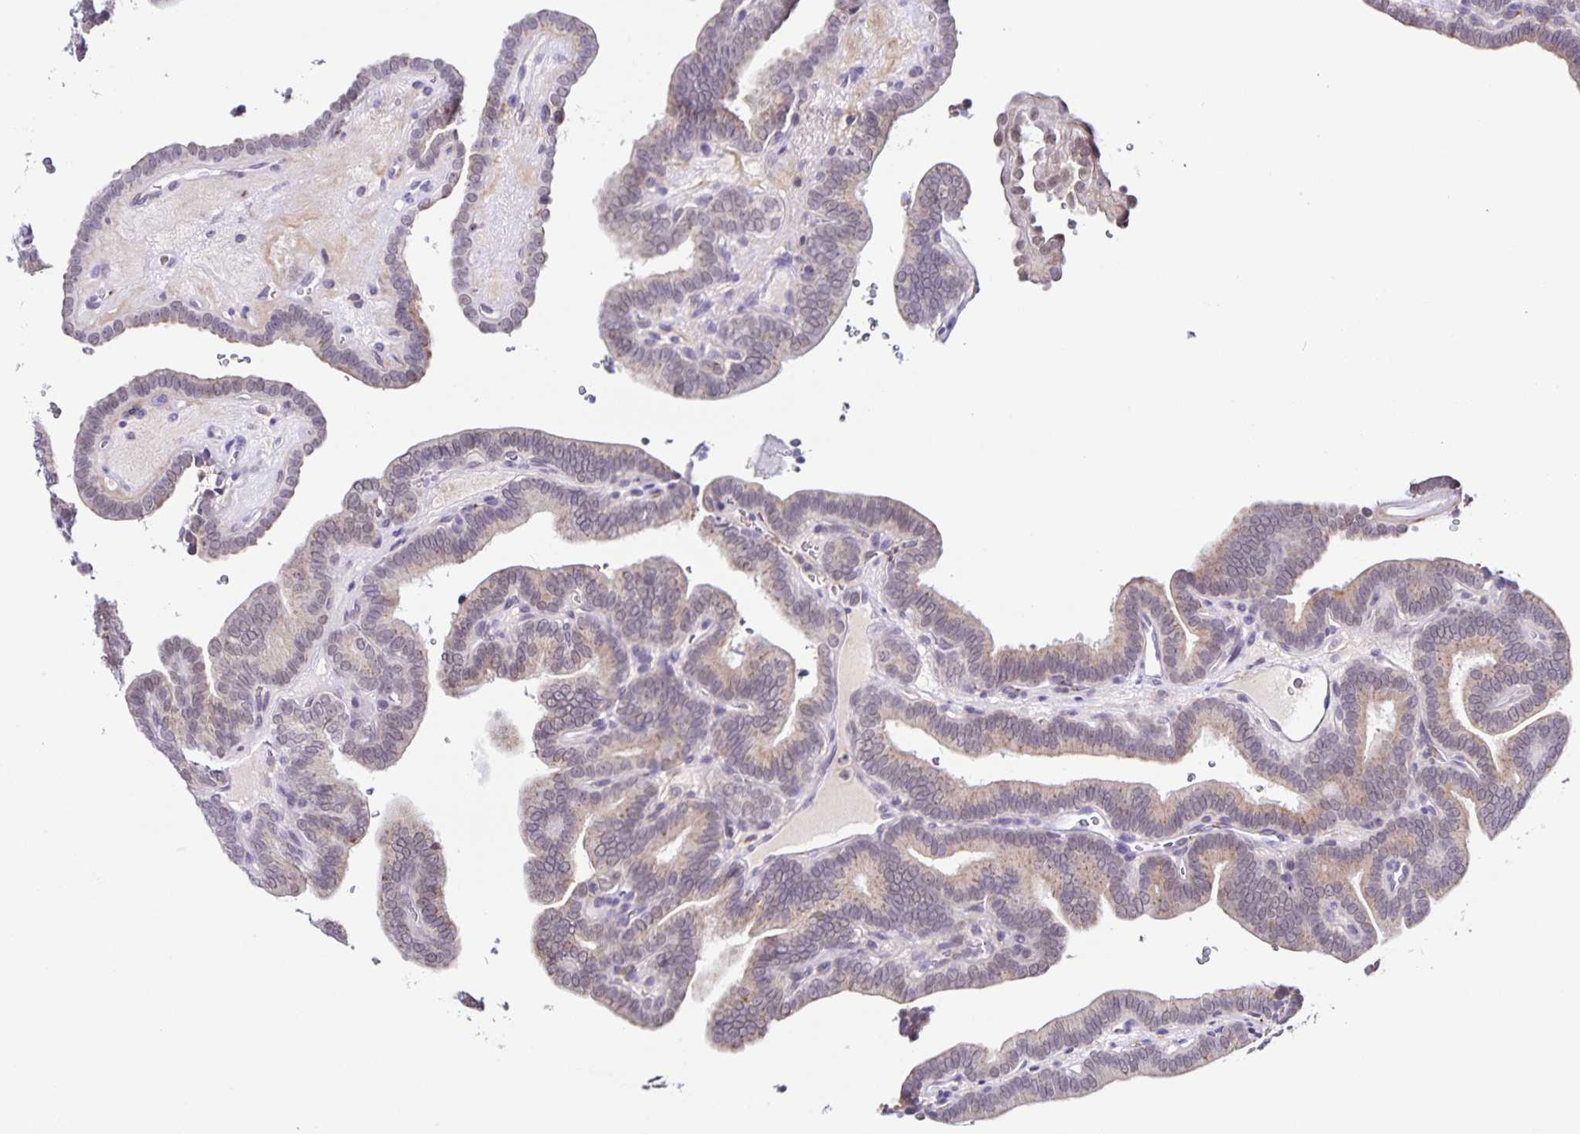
{"staining": {"intensity": "weak", "quantity": "<25%", "location": "cytoplasmic/membranous"}, "tissue": "thyroid cancer", "cell_type": "Tumor cells", "image_type": "cancer", "snomed": [{"axis": "morphology", "description": "Papillary adenocarcinoma, NOS"}, {"axis": "topography", "description": "Thyroid gland"}], "caption": "IHC of human thyroid cancer (papillary adenocarcinoma) reveals no staining in tumor cells.", "gene": "STPG4", "patient": {"sex": "female", "age": 21}}